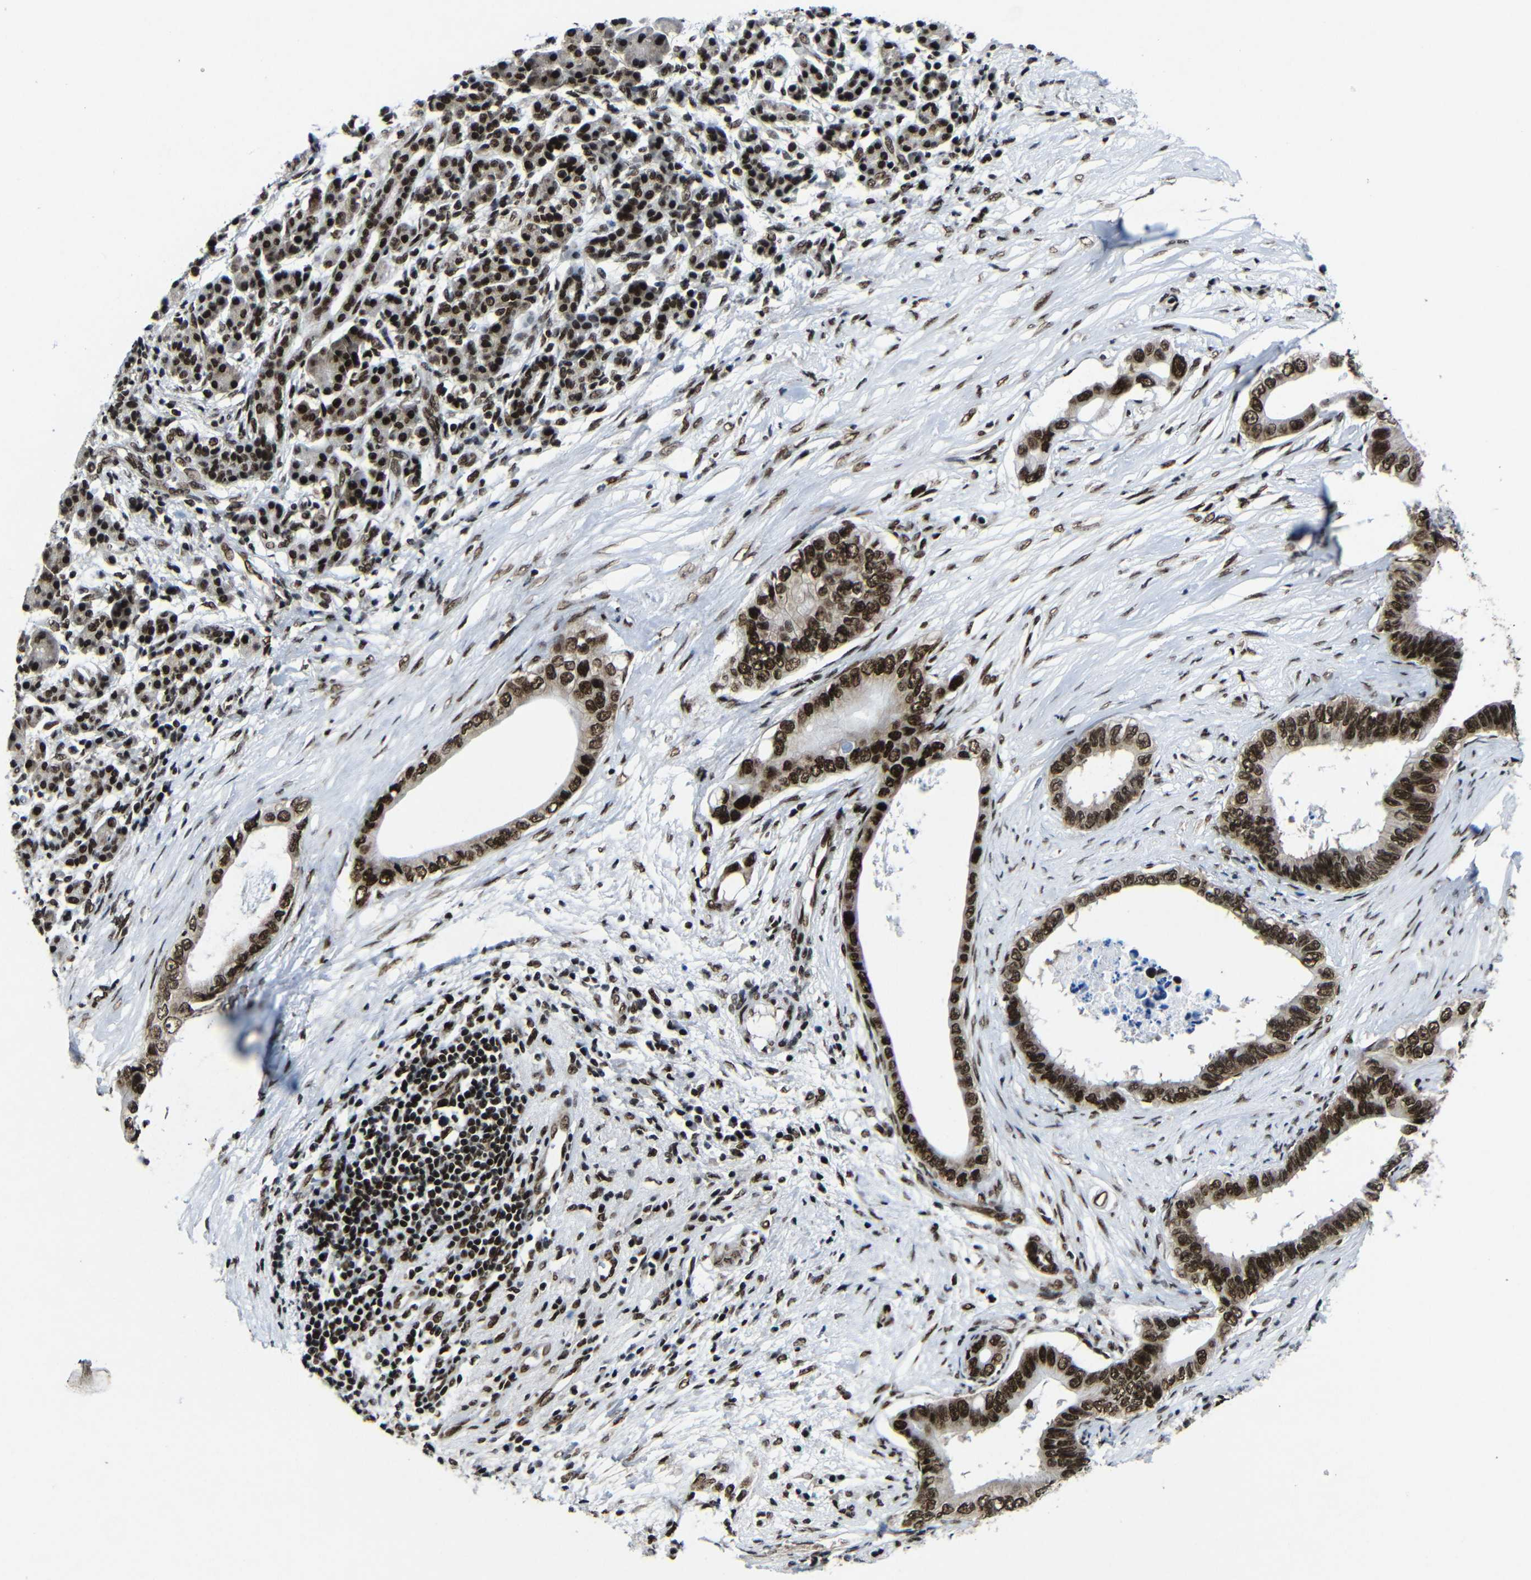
{"staining": {"intensity": "strong", "quantity": ">75%", "location": "nuclear"}, "tissue": "pancreatic cancer", "cell_type": "Tumor cells", "image_type": "cancer", "snomed": [{"axis": "morphology", "description": "Adenocarcinoma, NOS"}, {"axis": "topography", "description": "Pancreas"}], "caption": "Immunohistochemical staining of pancreatic adenocarcinoma demonstrates strong nuclear protein expression in approximately >75% of tumor cells. The protein is shown in brown color, while the nuclei are stained blue.", "gene": "PTBP1", "patient": {"sex": "male", "age": 77}}